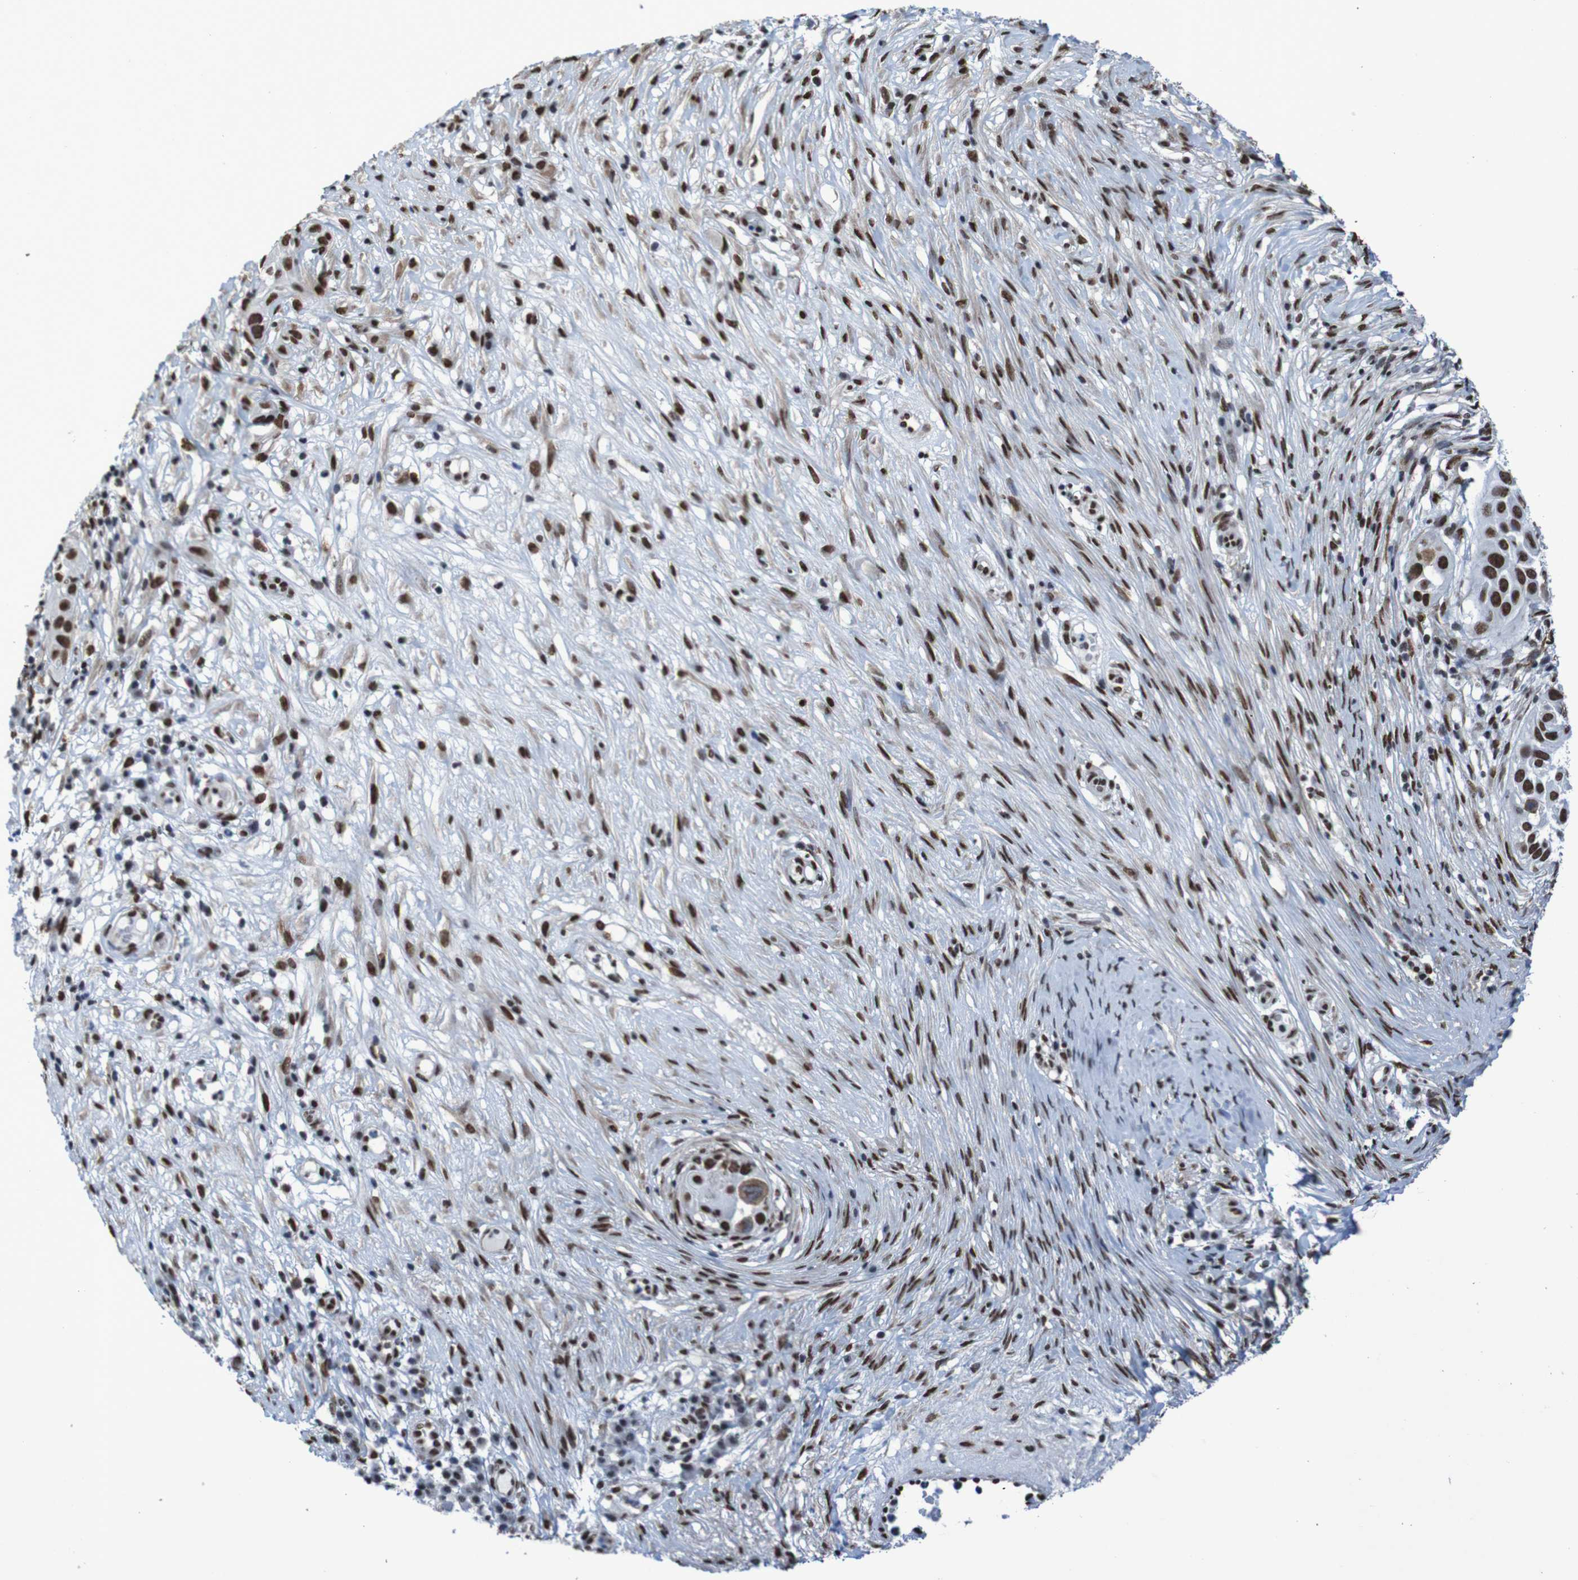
{"staining": {"intensity": "strong", "quantity": ">75%", "location": "nuclear"}, "tissue": "skin cancer", "cell_type": "Tumor cells", "image_type": "cancer", "snomed": [{"axis": "morphology", "description": "Squamous cell carcinoma, NOS"}, {"axis": "topography", "description": "Skin"}], "caption": "High-magnification brightfield microscopy of skin squamous cell carcinoma stained with DAB (3,3'-diaminobenzidine) (brown) and counterstained with hematoxylin (blue). tumor cells exhibit strong nuclear positivity is appreciated in approximately>75% of cells.", "gene": "HNRNPR", "patient": {"sex": "female", "age": 44}}